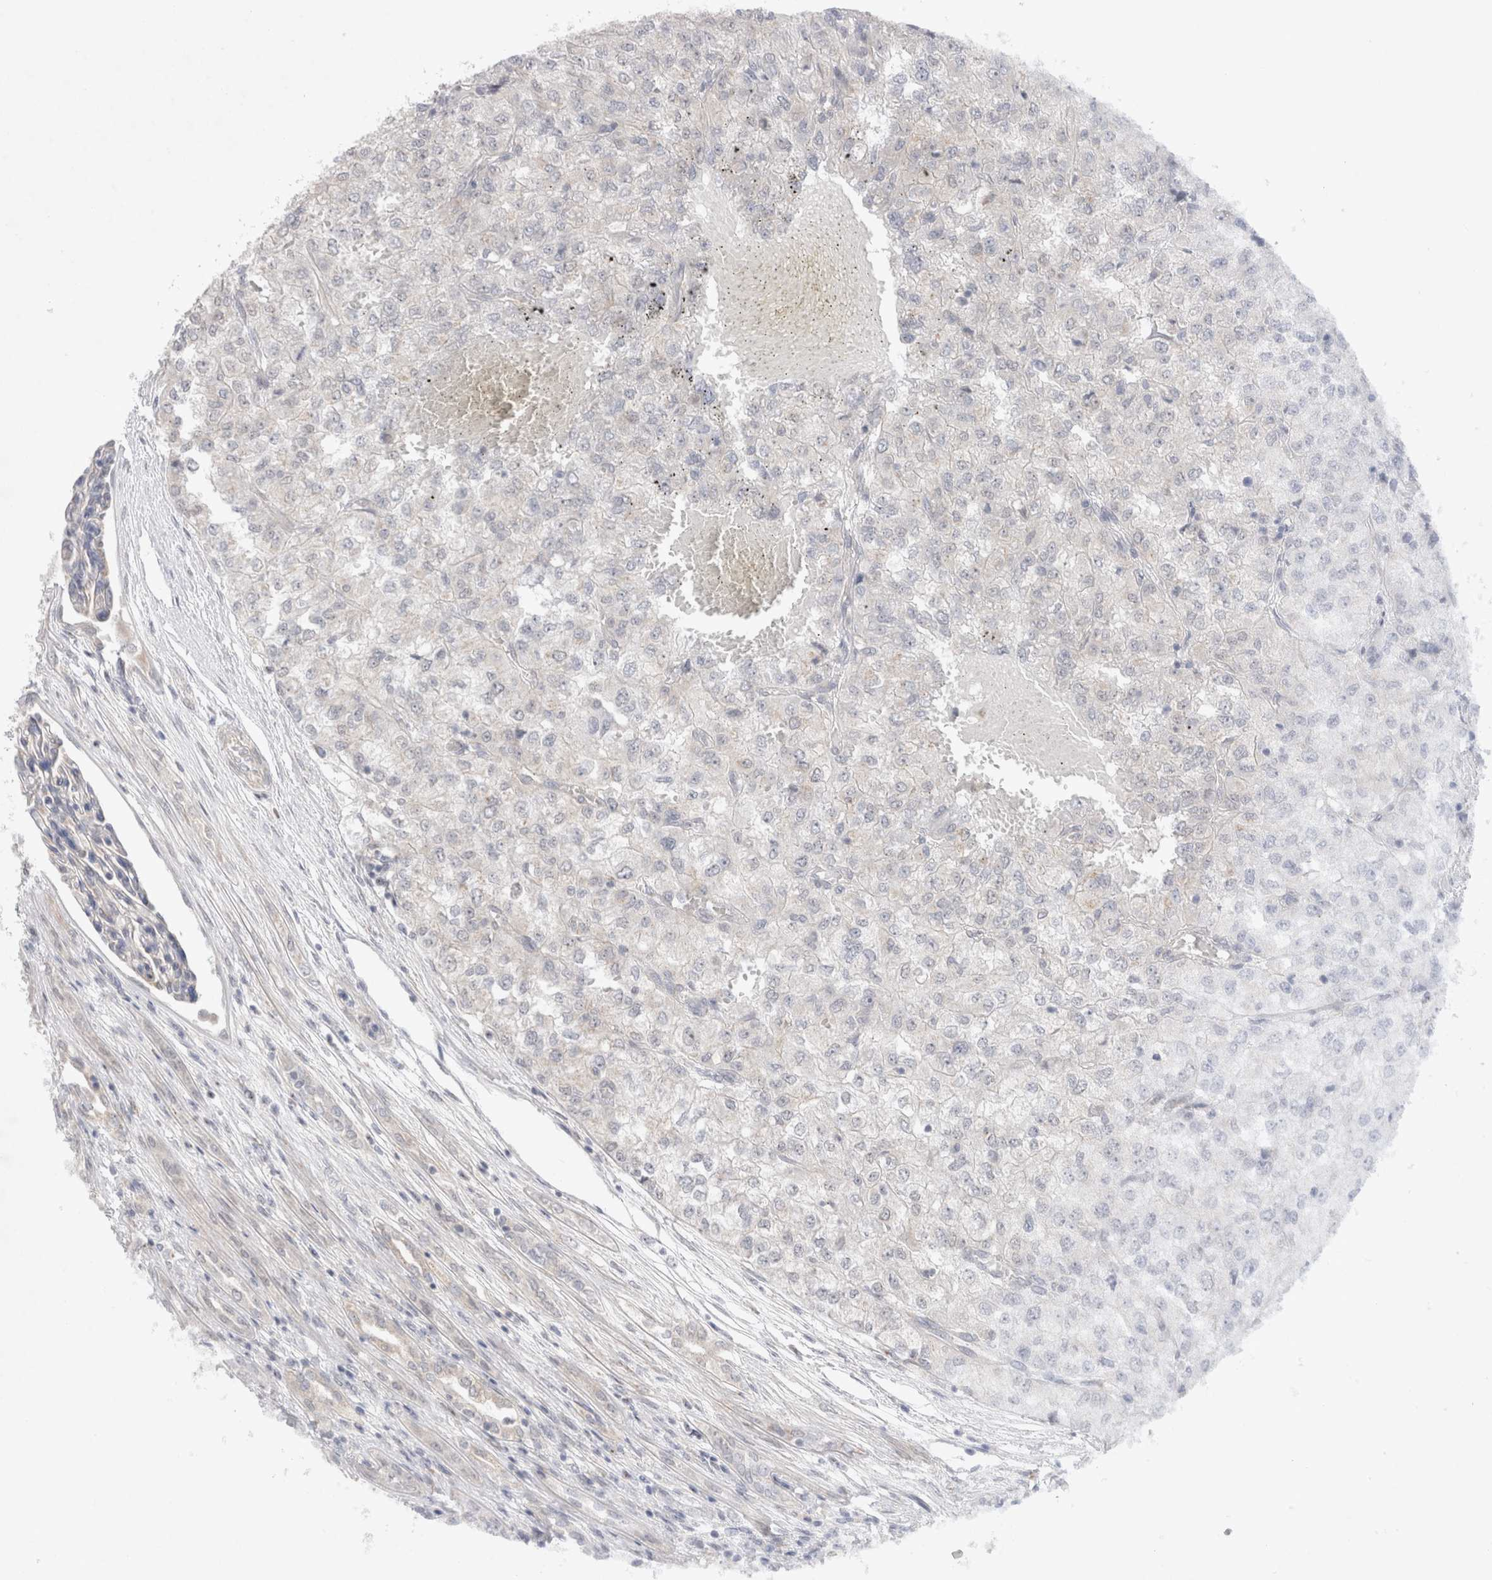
{"staining": {"intensity": "negative", "quantity": "none", "location": "none"}, "tissue": "renal cancer", "cell_type": "Tumor cells", "image_type": "cancer", "snomed": [{"axis": "morphology", "description": "Adenocarcinoma, NOS"}, {"axis": "topography", "description": "Kidney"}], "caption": "Human renal adenocarcinoma stained for a protein using immunohistochemistry (IHC) exhibits no staining in tumor cells.", "gene": "BICD2", "patient": {"sex": "female", "age": 54}}